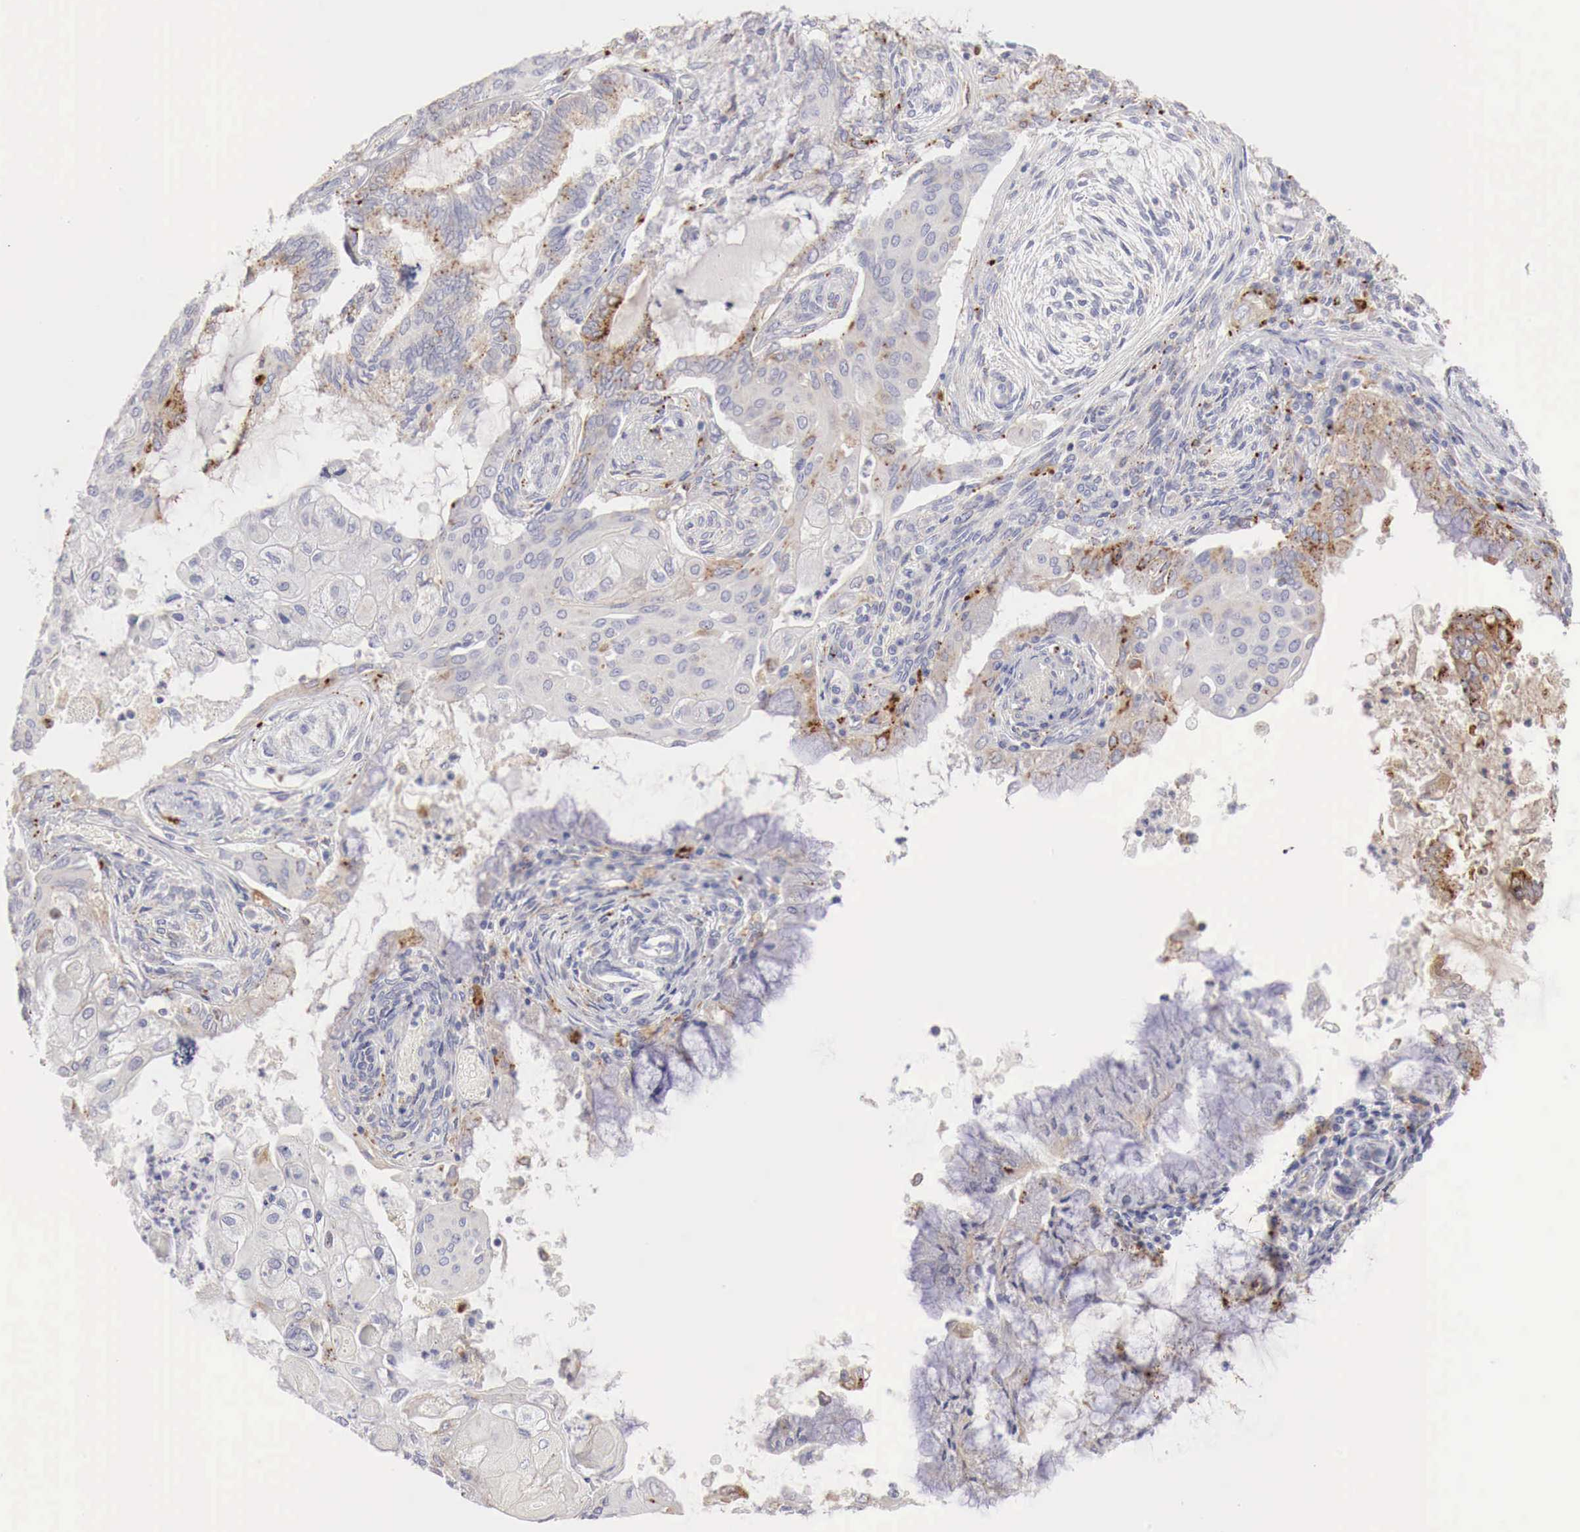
{"staining": {"intensity": "moderate", "quantity": "25%-75%", "location": "cytoplasmic/membranous"}, "tissue": "endometrial cancer", "cell_type": "Tumor cells", "image_type": "cancer", "snomed": [{"axis": "morphology", "description": "Adenocarcinoma, NOS"}, {"axis": "topography", "description": "Endometrium"}], "caption": "Tumor cells exhibit moderate cytoplasmic/membranous staining in about 25%-75% of cells in adenocarcinoma (endometrial). The staining was performed using DAB (3,3'-diaminobenzidine), with brown indicating positive protein expression. Nuclei are stained blue with hematoxylin.", "gene": "GLA", "patient": {"sex": "female", "age": 79}}